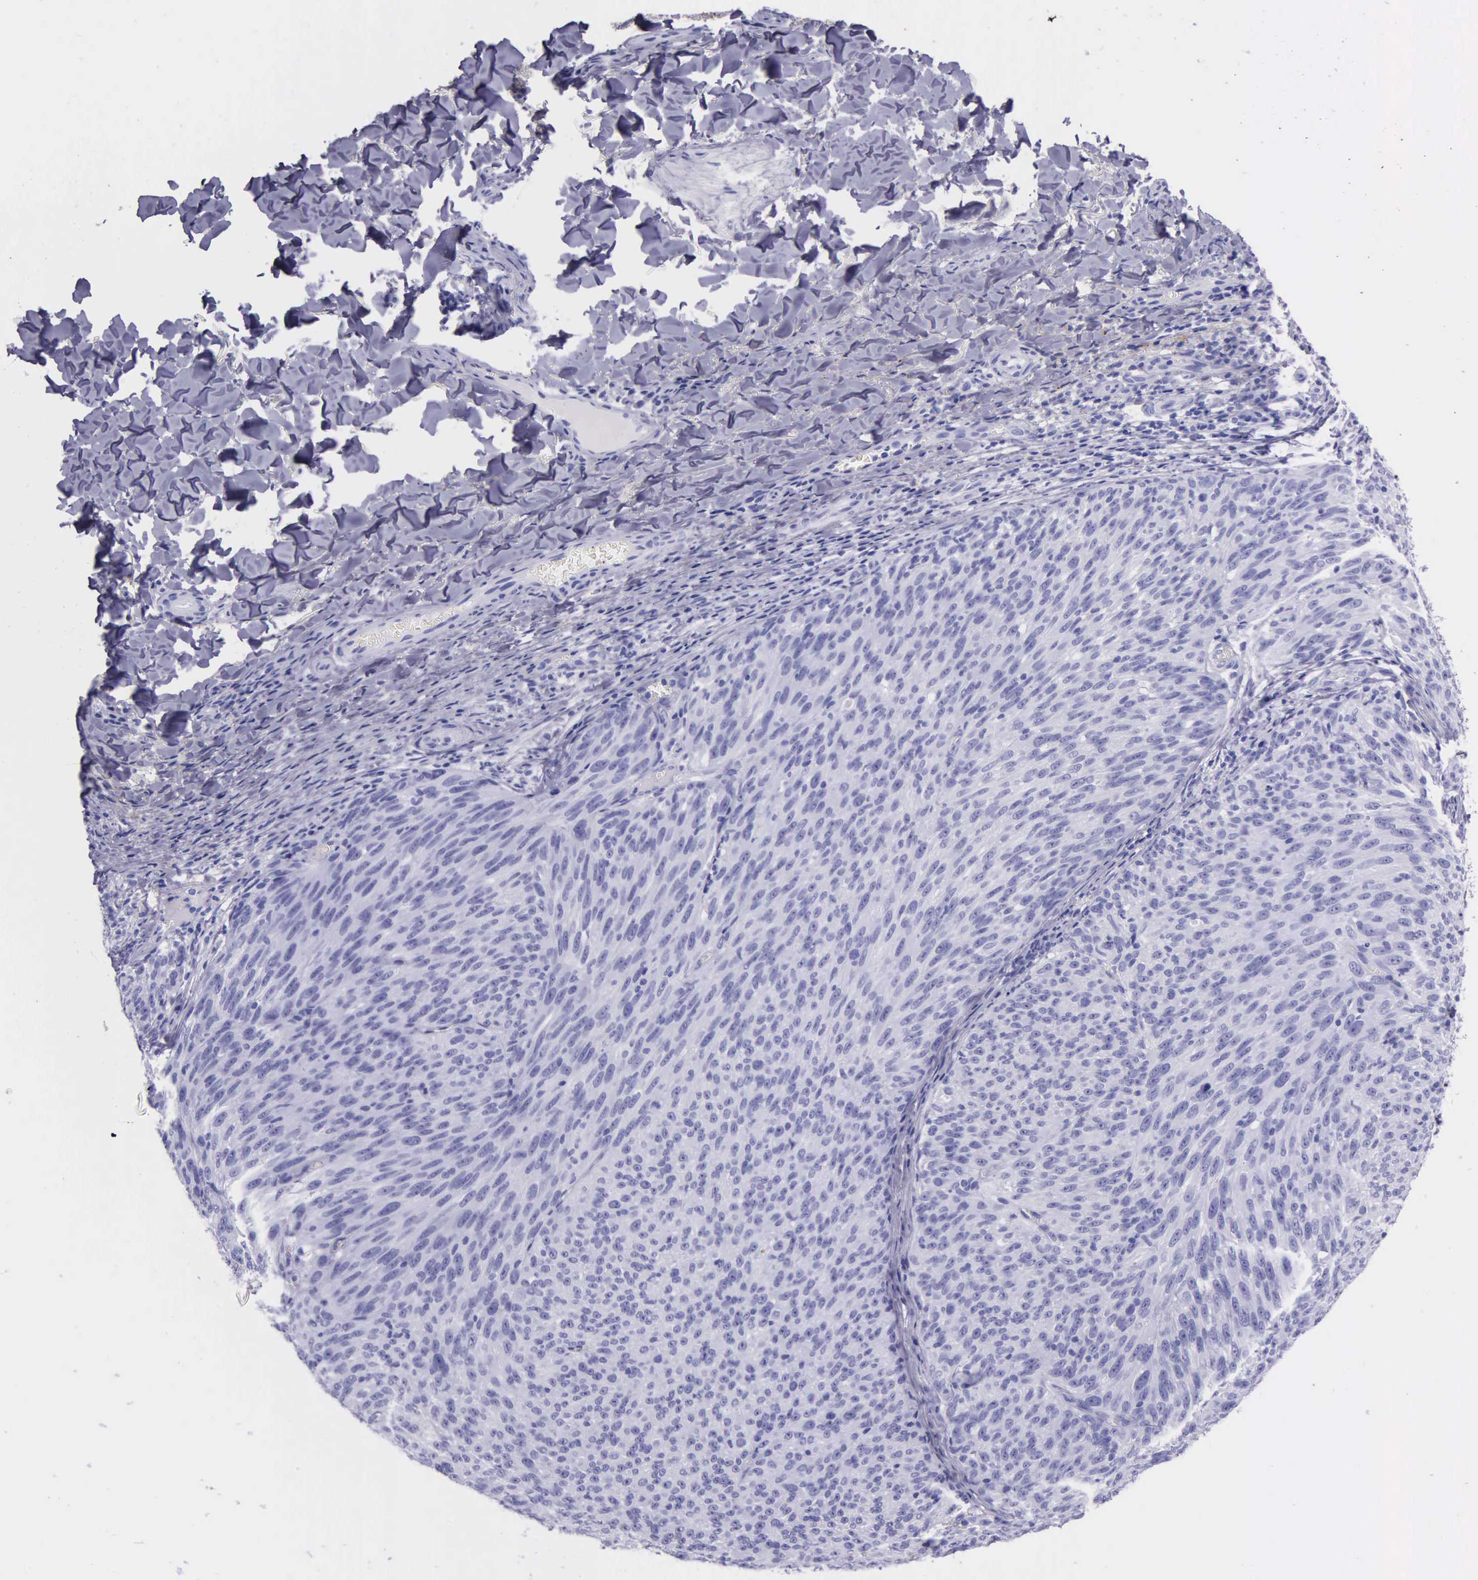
{"staining": {"intensity": "negative", "quantity": "none", "location": "none"}, "tissue": "melanoma", "cell_type": "Tumor cells", "image_type": "cancer", "snomed": [{"axis": "morphology", "description": "Malignant melanoma, NOS"}, {"axis": "topography", "description": "Skin"}], "caption": "Tumor cells are negative for brown protein staining in malignant melanoma.", "gene": "KLK3", "patient": {"sex": "male", "age": 76}}